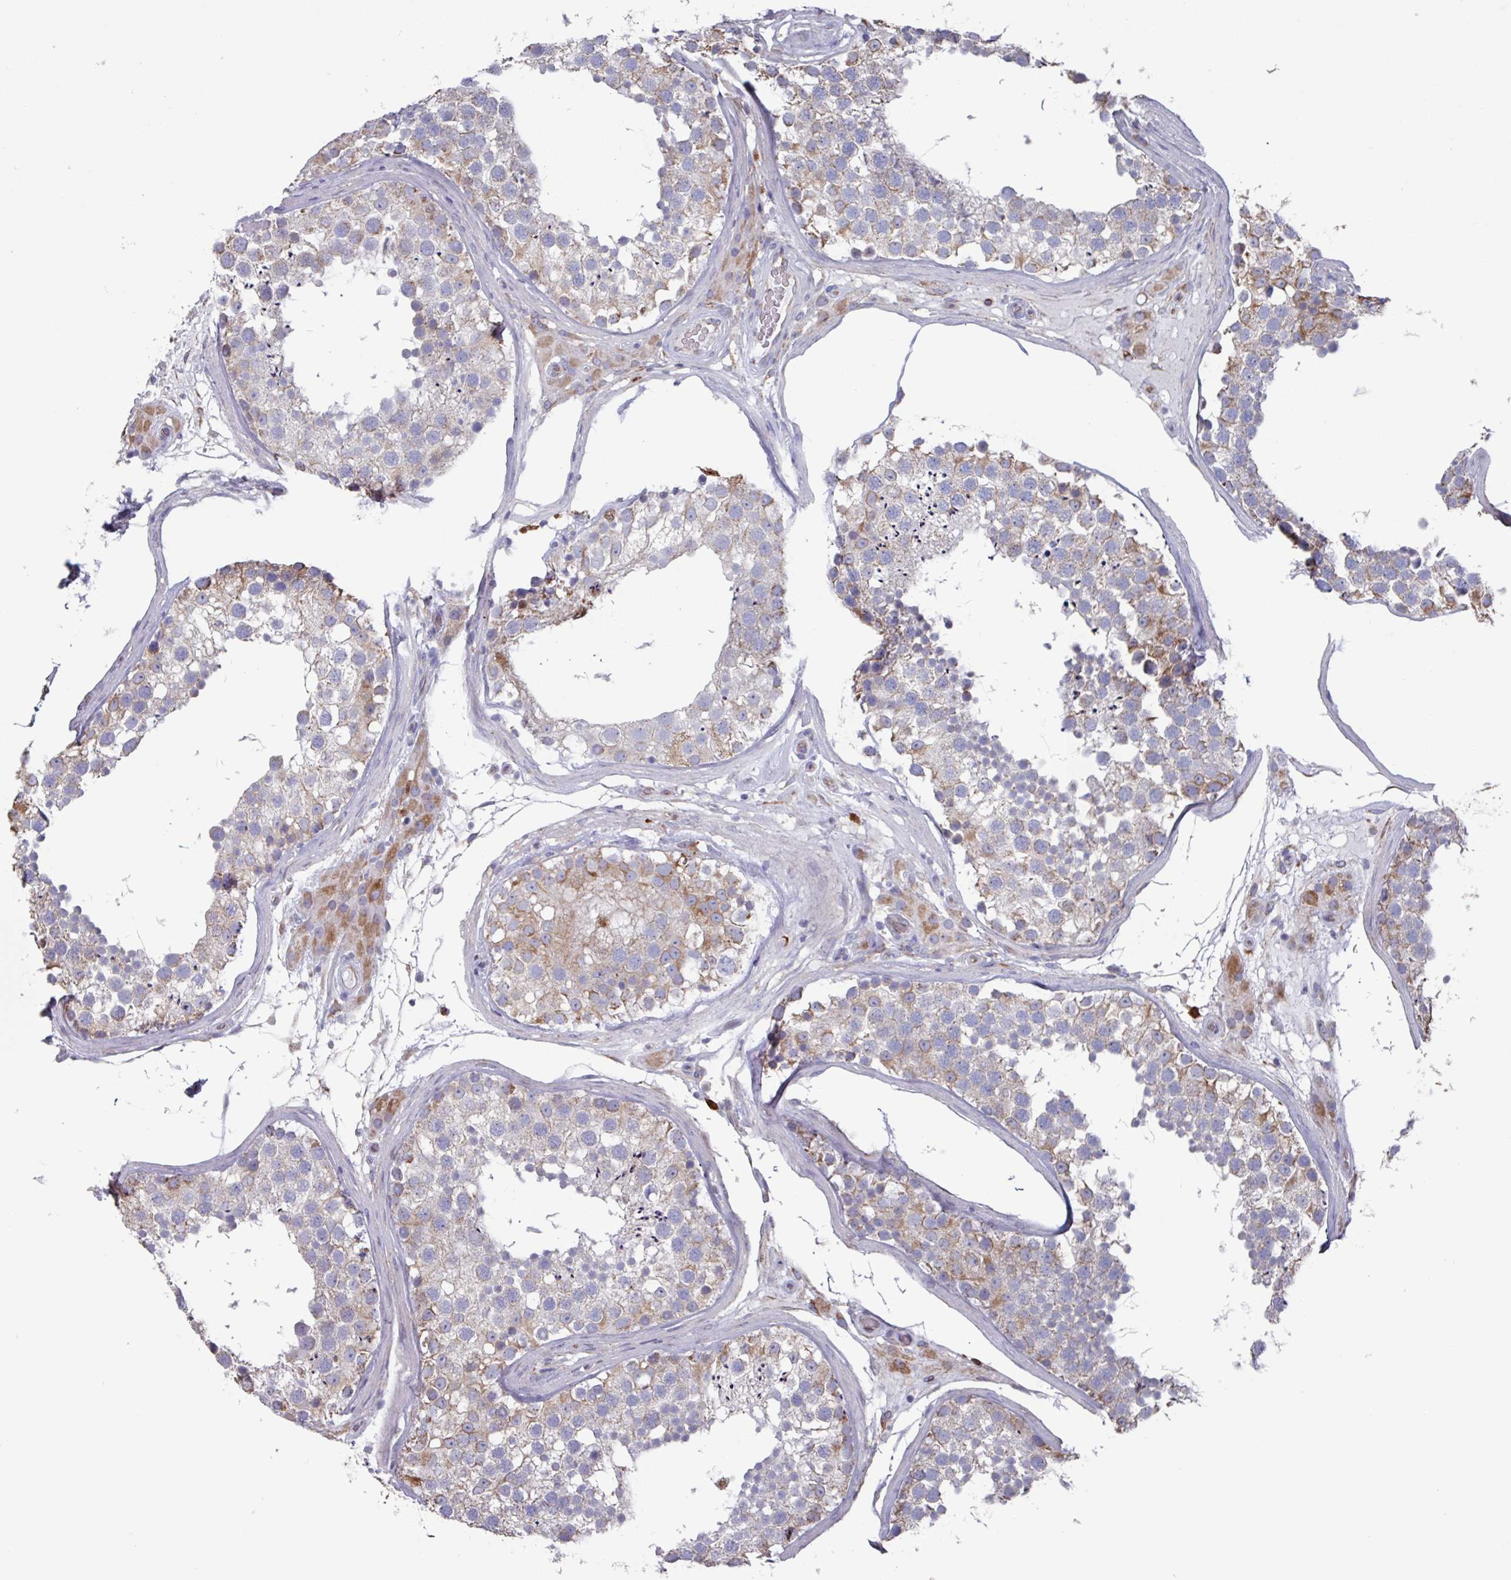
{"staining": {"intensity": "moderate", "quantity": "25%-75%", "location": "cytoplasmic/membranous"}, "tissue": "testis", "cell_type": "Cells in seminiferous ducts", "image_type": "normal", "snomed": [{"axis": "morphology", "description": "Normal tissue, NOS"}, {"axis": "topography", "description": "Testis"}], "caption": "Protein positivity by IHC shows moderate cytoplasmic/membranous positivity in about 25%-75% of cells in seminiferous ducts in benign testis.", "gene": "UQCC2", "patient": {"sex": "male", "age": 46}}